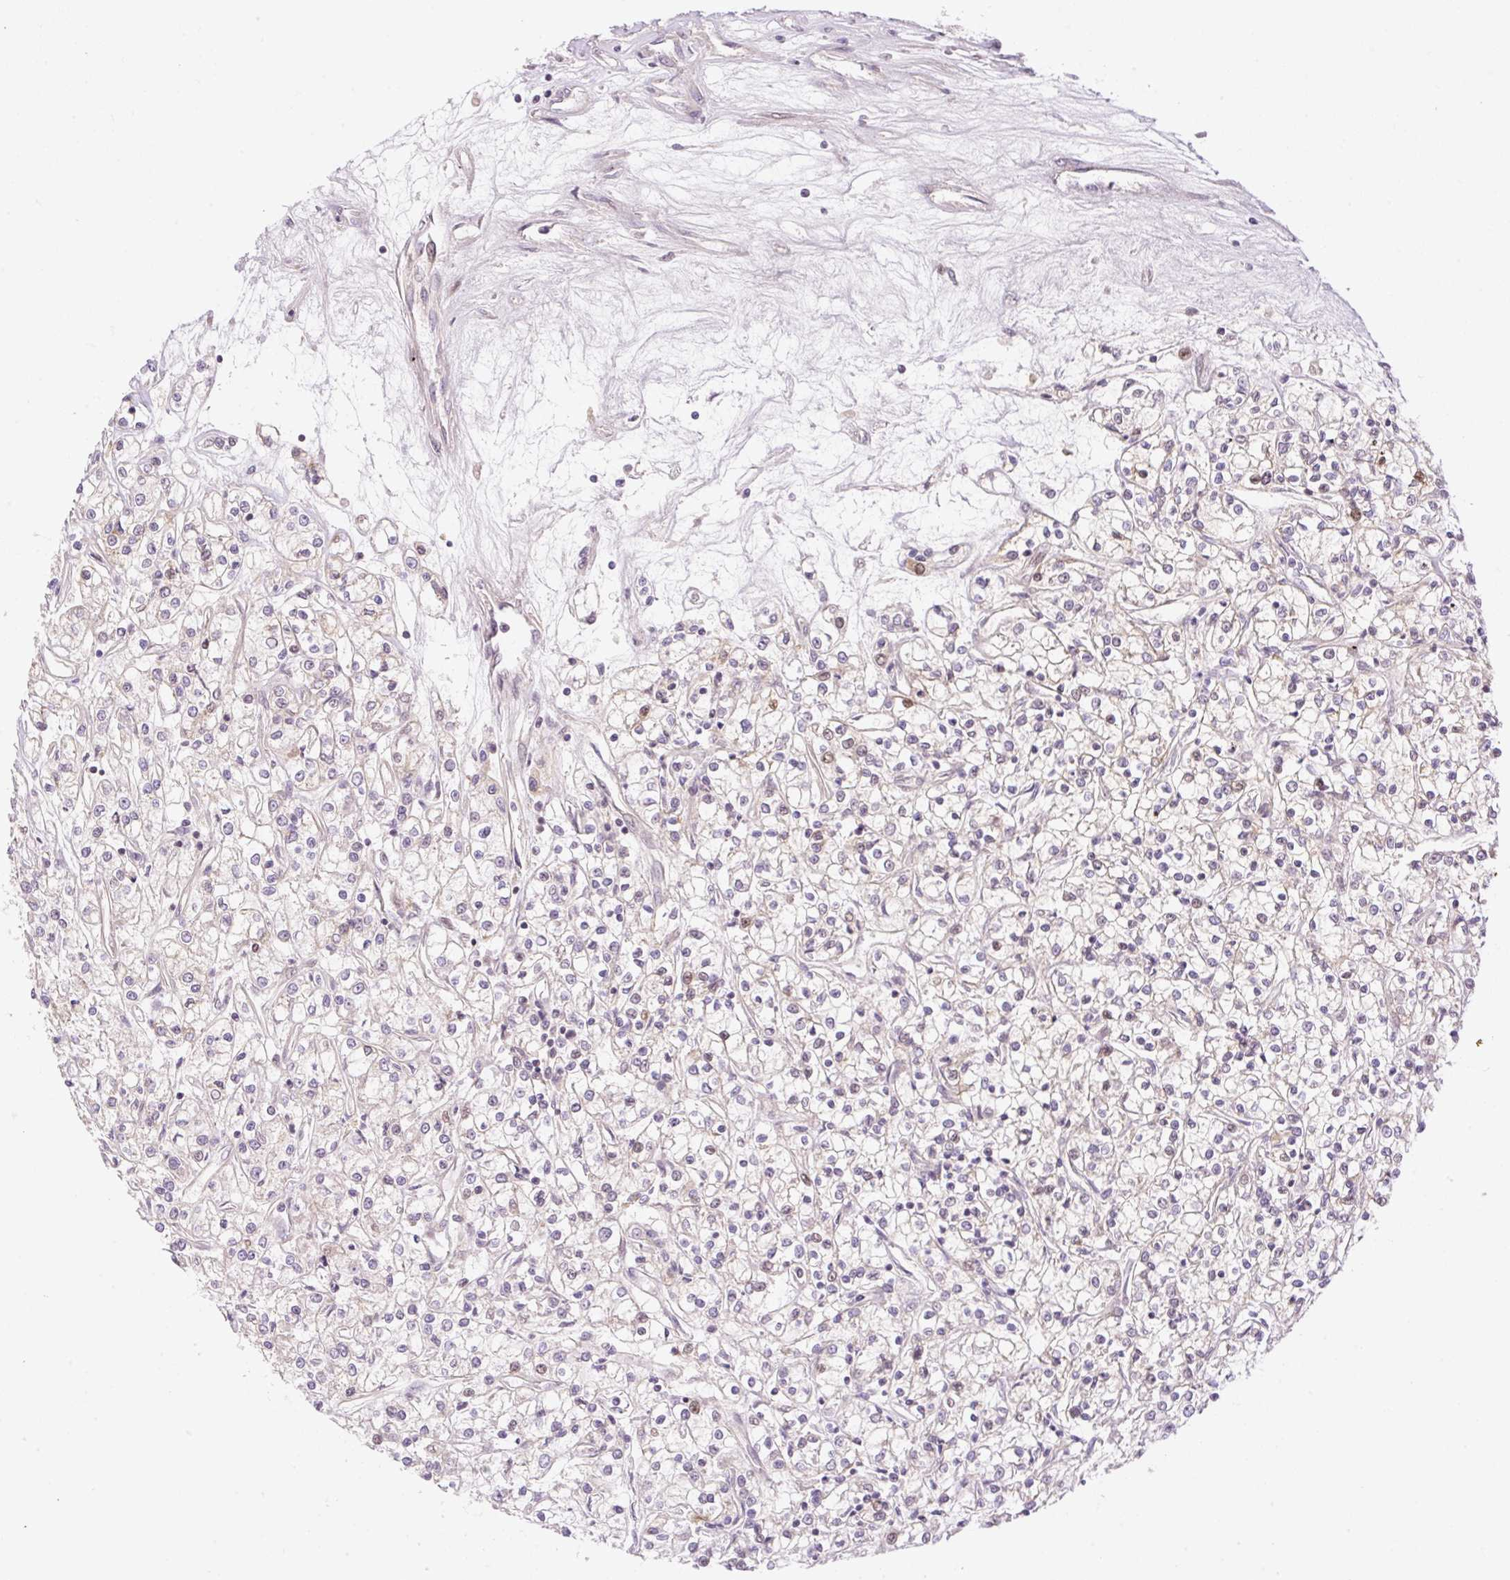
{"staining": {"intensity": "negative", "quantity": "none", "location": "none"}, "tissue": "renal cancer", "cell_type": "Tumor cells", "image_type": "cancer", "snomed": [{"axis": "morphology", "description": "Adenocarcinoma, NOS"}, {"axis": "topography", "description": "Kidney"}], "caption": "This histopathology image is of renal adenocarcinoma stained with immunohistochemistry to label a protein in brown with the nuclei are counter-stained blue. There is no positivity in tumor cells.", "gene": "ZNF394", "patient": {"sex": "female", "age": 59}}